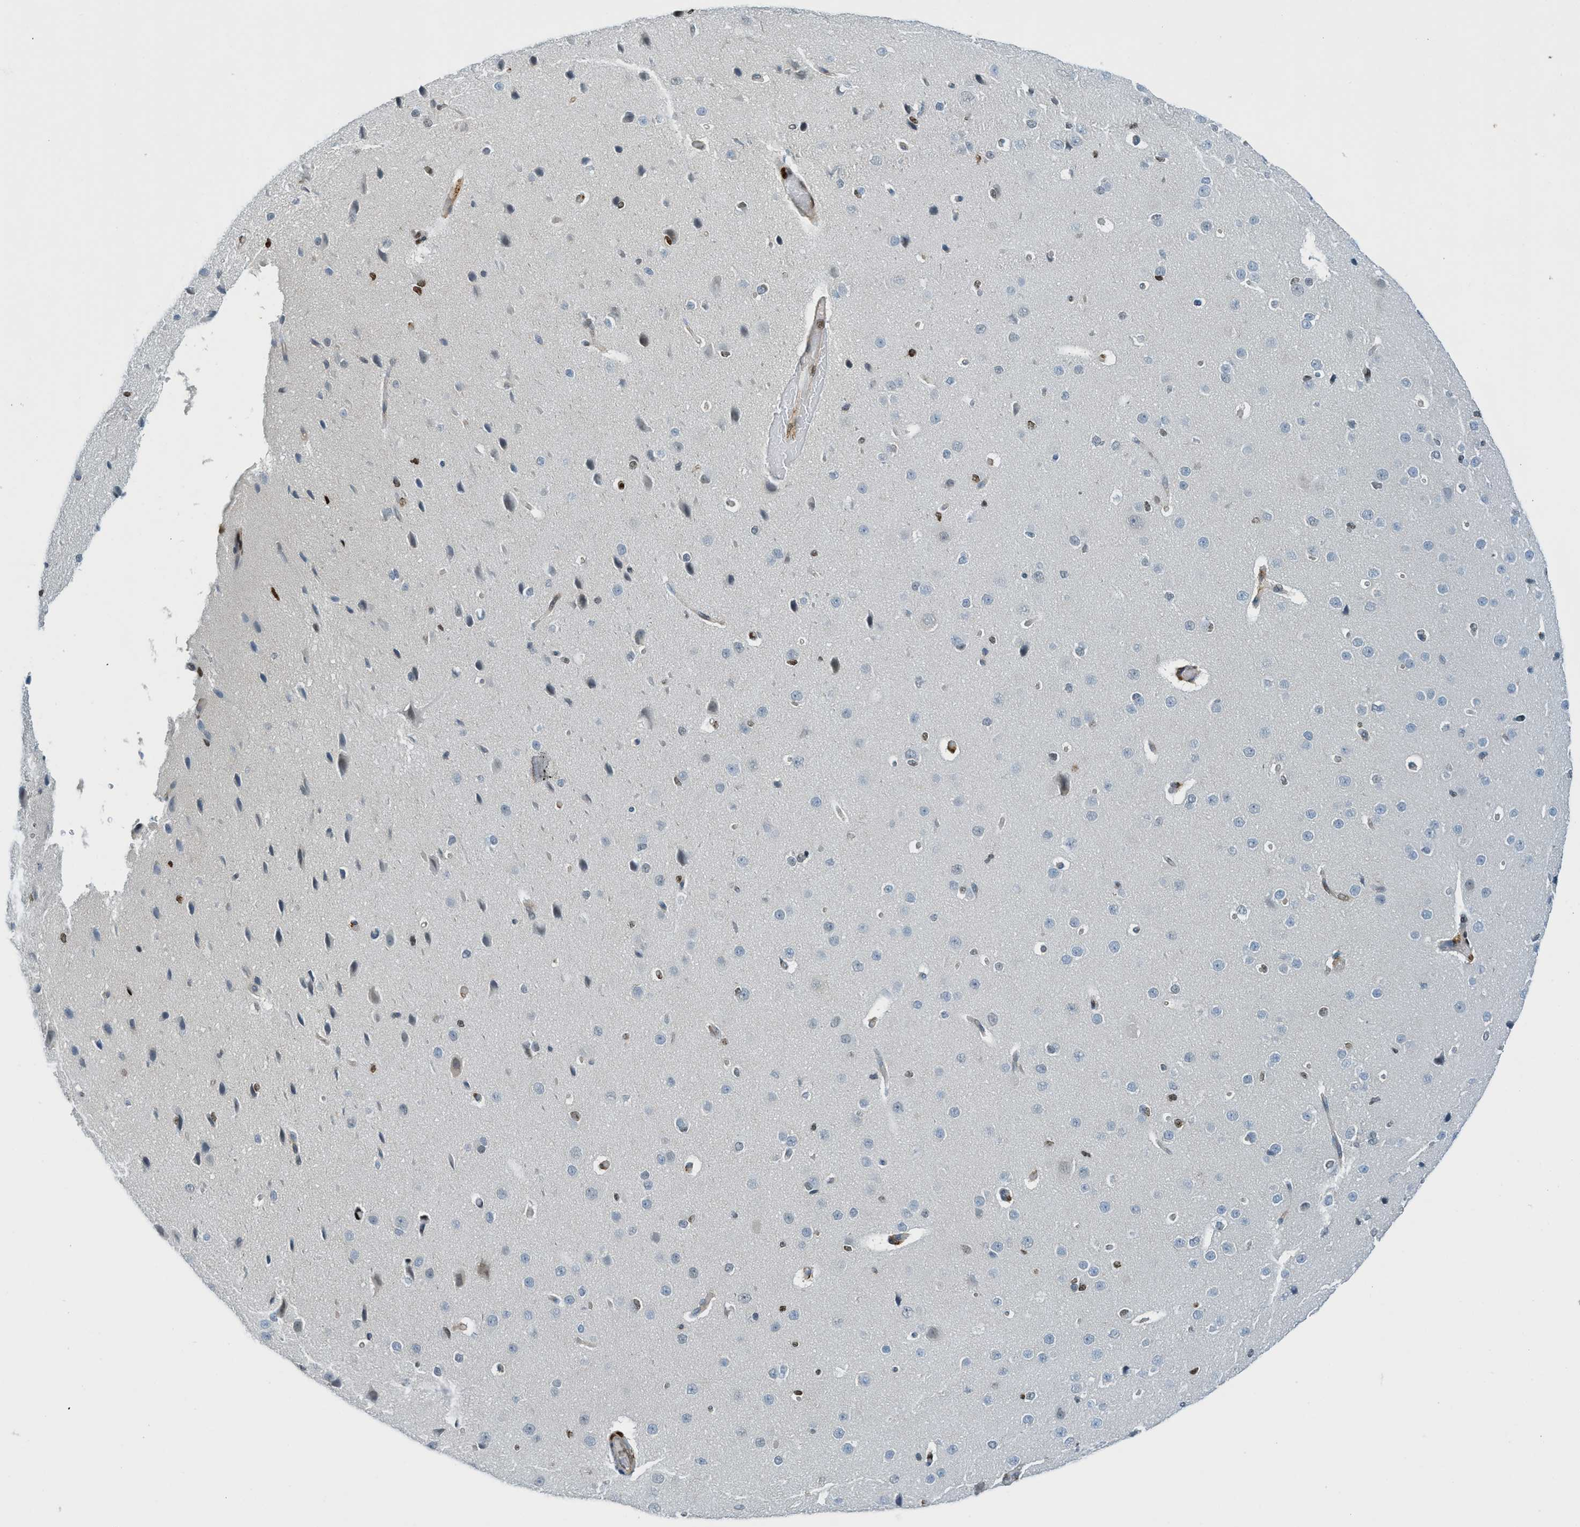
{"staining": {"intensity": "negative", "quantity": "none", "location": "none"}, "tissue": "cerebral cortex", "cell_type": "Endothelial cells", "image_type": "normal", "snomed": [{"axis": "morphology", "description": "Normal tissue, NOS"}, {"axis": "morphology", "description": "Developmental malformation"}, {"axis": "topography", "description": "Cerebral cortex"}], "caption": "Micrograph shows no significant protein expression in endothelial cells of unremarkable cerebral cortex. (DAB (3,3'-diaminobenzidine) immunohistochemistry visualized using brightfield microscopy, high magnification).", "gene": "SH3D19", "patient": {"sex": "female", "age": 30}}